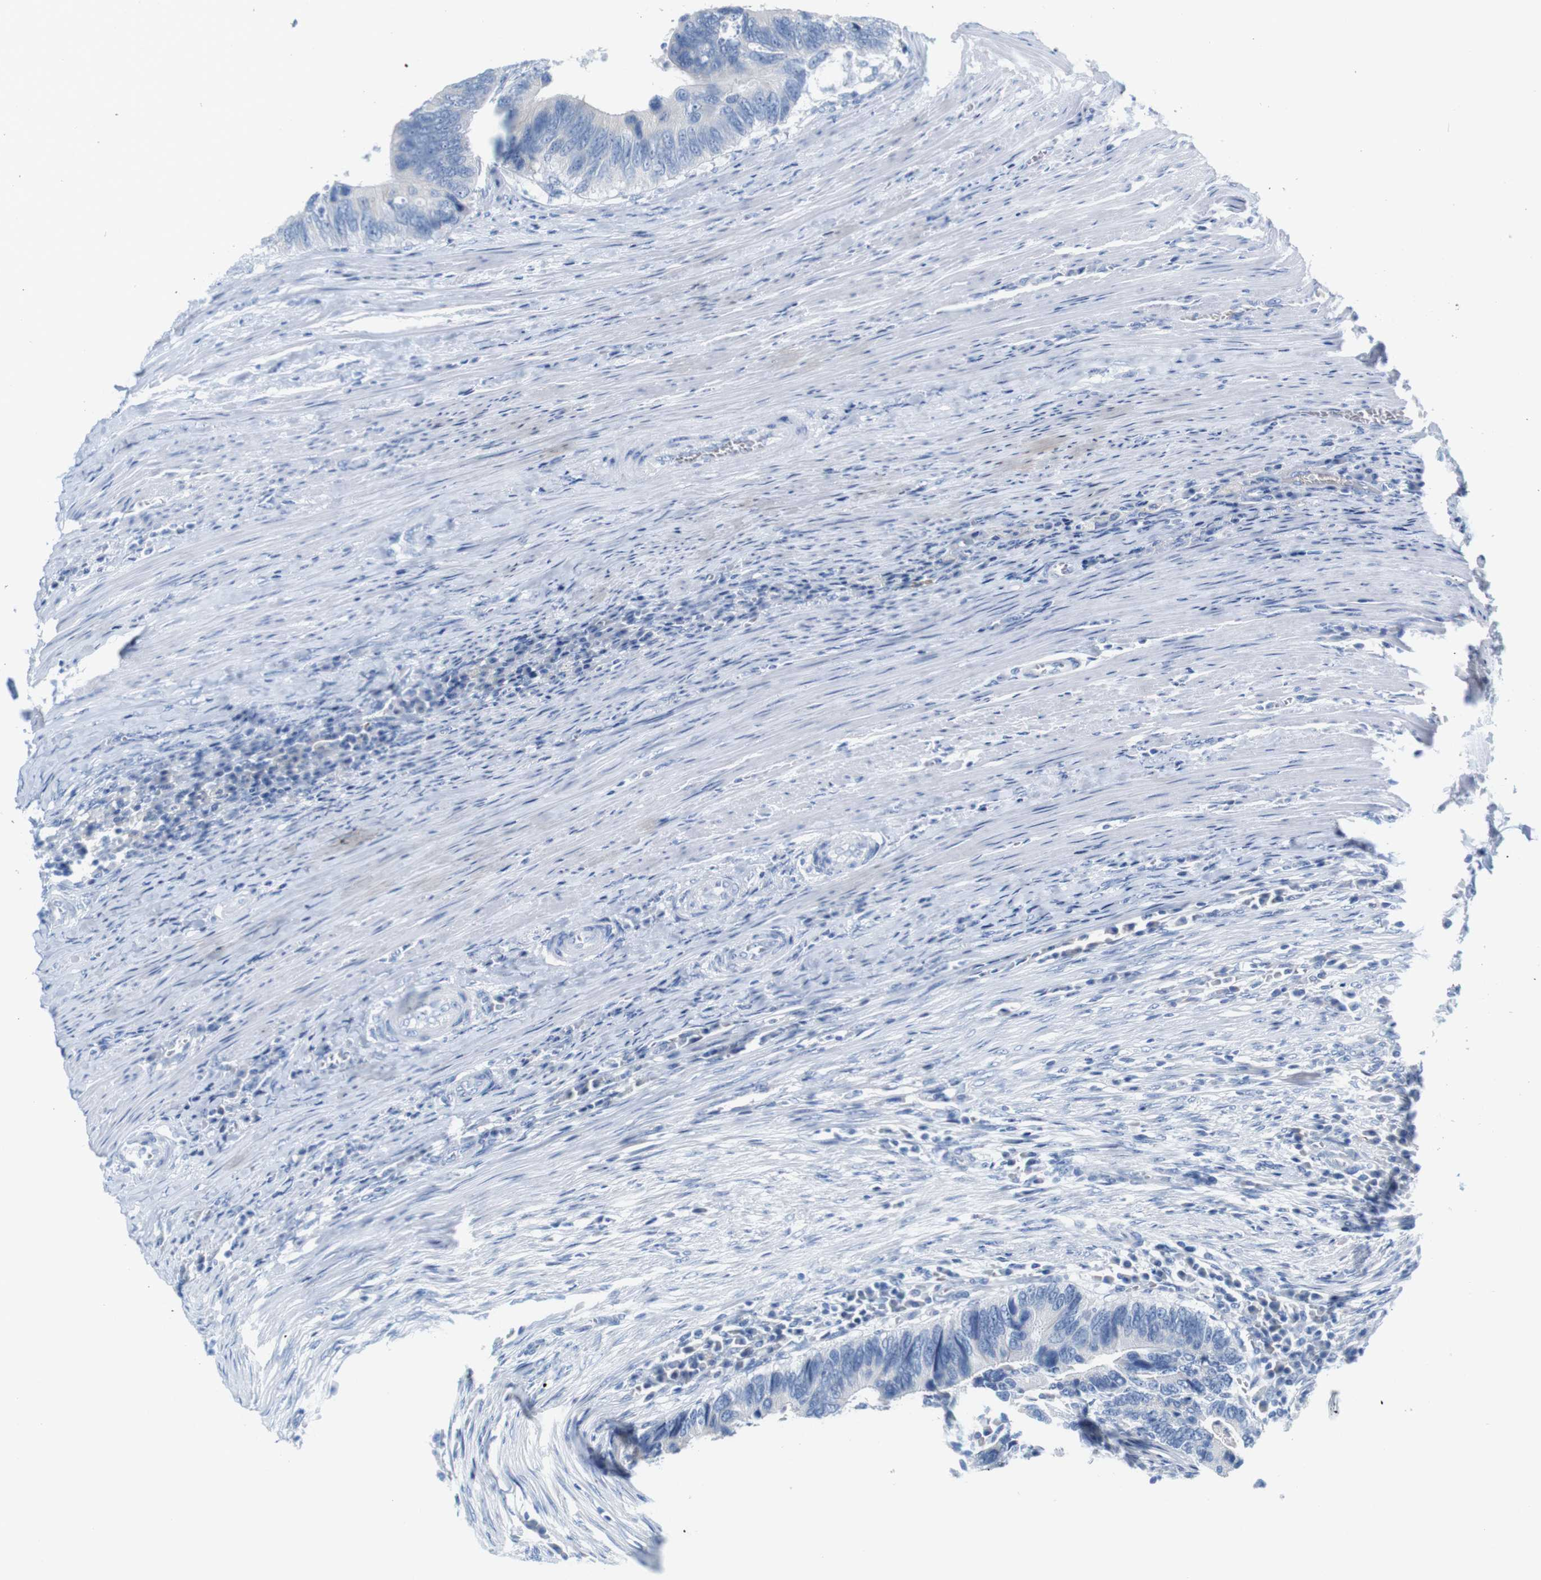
{"staining": {"intensity": "negative", "quantity": "none", "location": "none"}, "tissue": "colorectal cancer", "cell_type": "Tumor cells", "image_type": "cancer", "snomed": [{"axis": "morphology", "description": "Adenocarcinoma, NOS"}, {"axis": "topography", "description": "Colon"}], "caption": "Immunohistochemistry (IHC) of human adenocarcinoma (colorectal) displays no expression in tumor cells.", "gene": "IGSF8", "patient": {"sex": "male", "age": 72}}